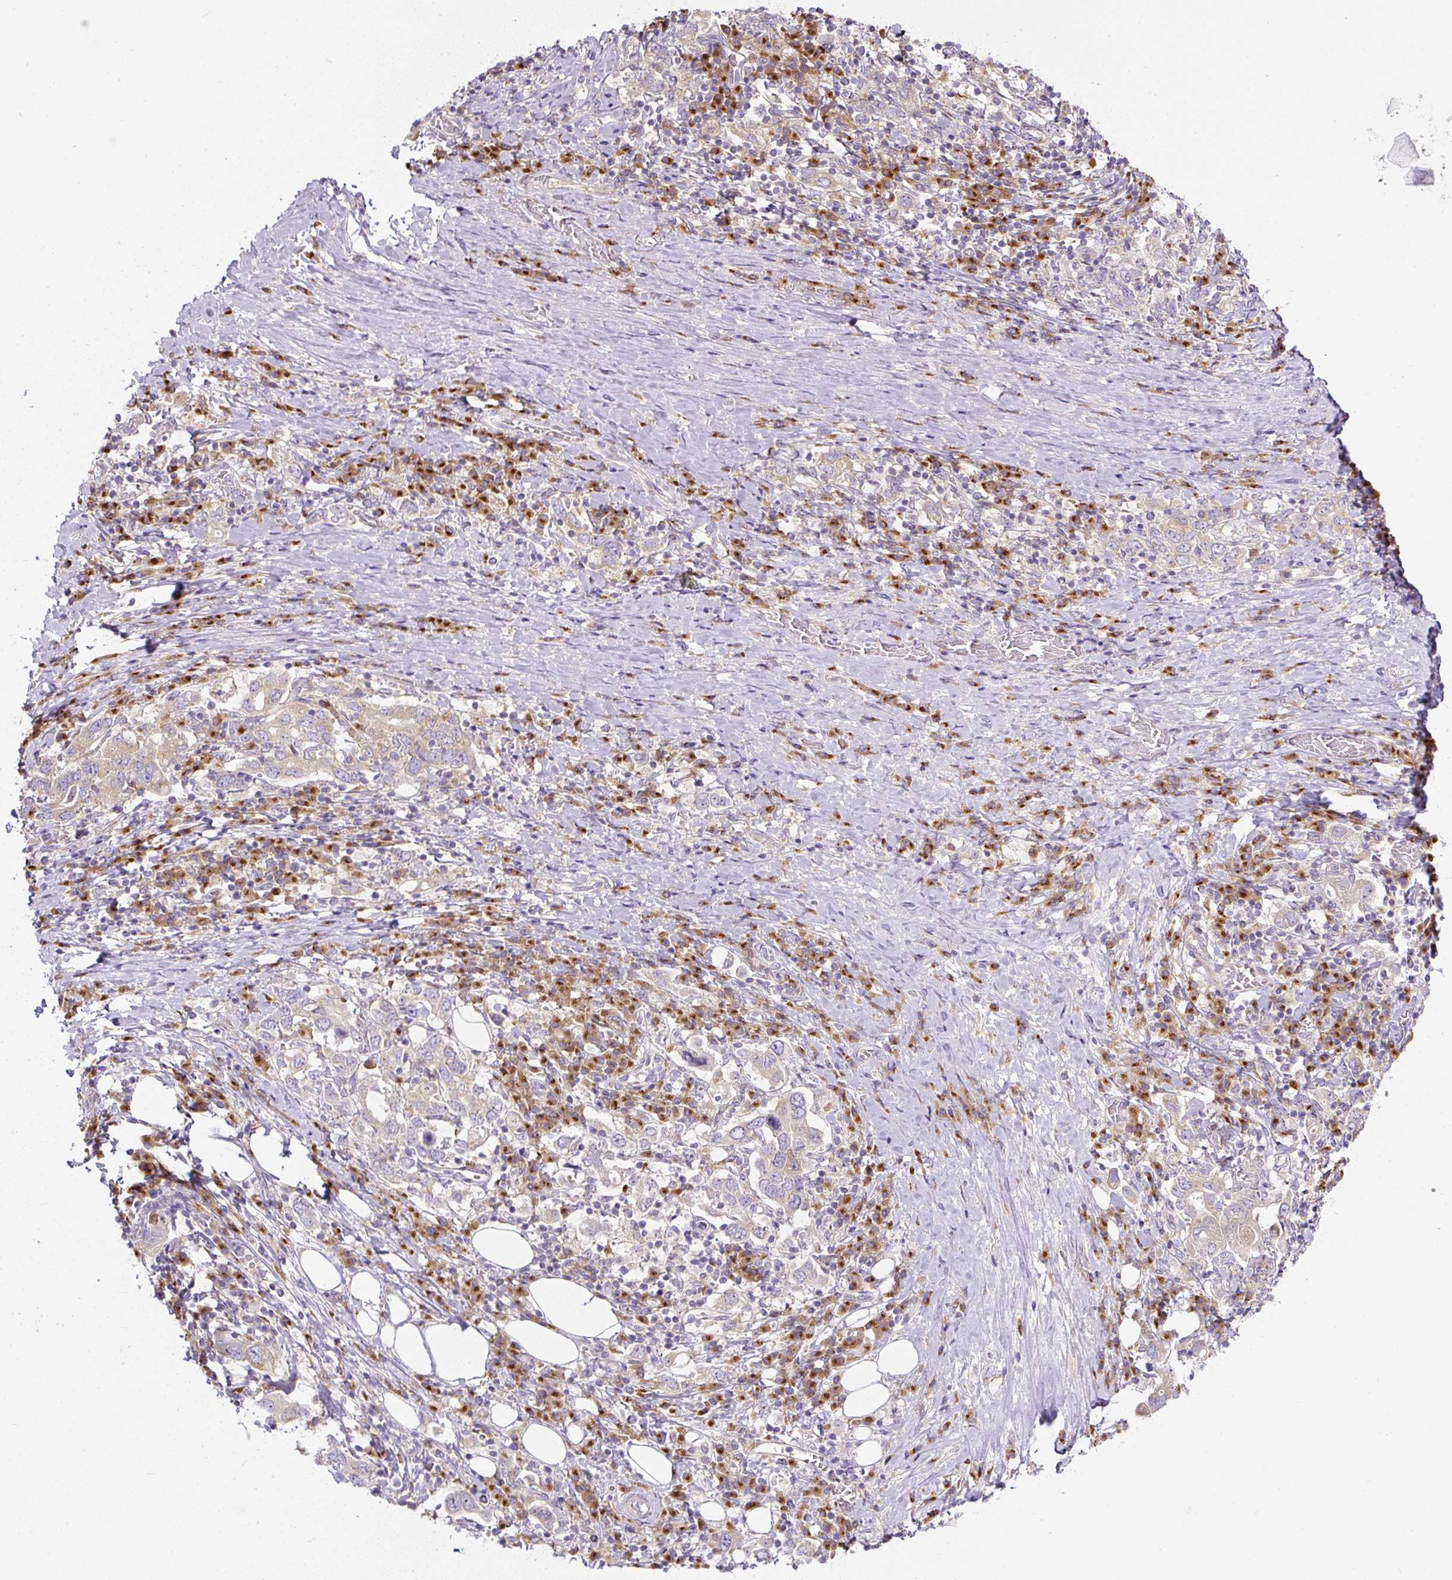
{"staining": {"intensity": "weak", "quantity": "<25%", "location": "cytoplasmic/membranous"}, "tissue": "stomach cancer", "cell_type": "Tumor cells", "image_type": "cancer", "snomed": [{"axis": "morphology", "description": "Adenocarcinoma, NOS"}, {"axis": "topography", "description": "Stomach, upper"}, {"axis": "topography", "description": "Stomach"}], "caption": "Immunohistochemical staining of stomach adenocarcinoma shows no significant staining in tumor cells.", "gene": "MLX", "patient": {"sex": "male", "age": 62}}